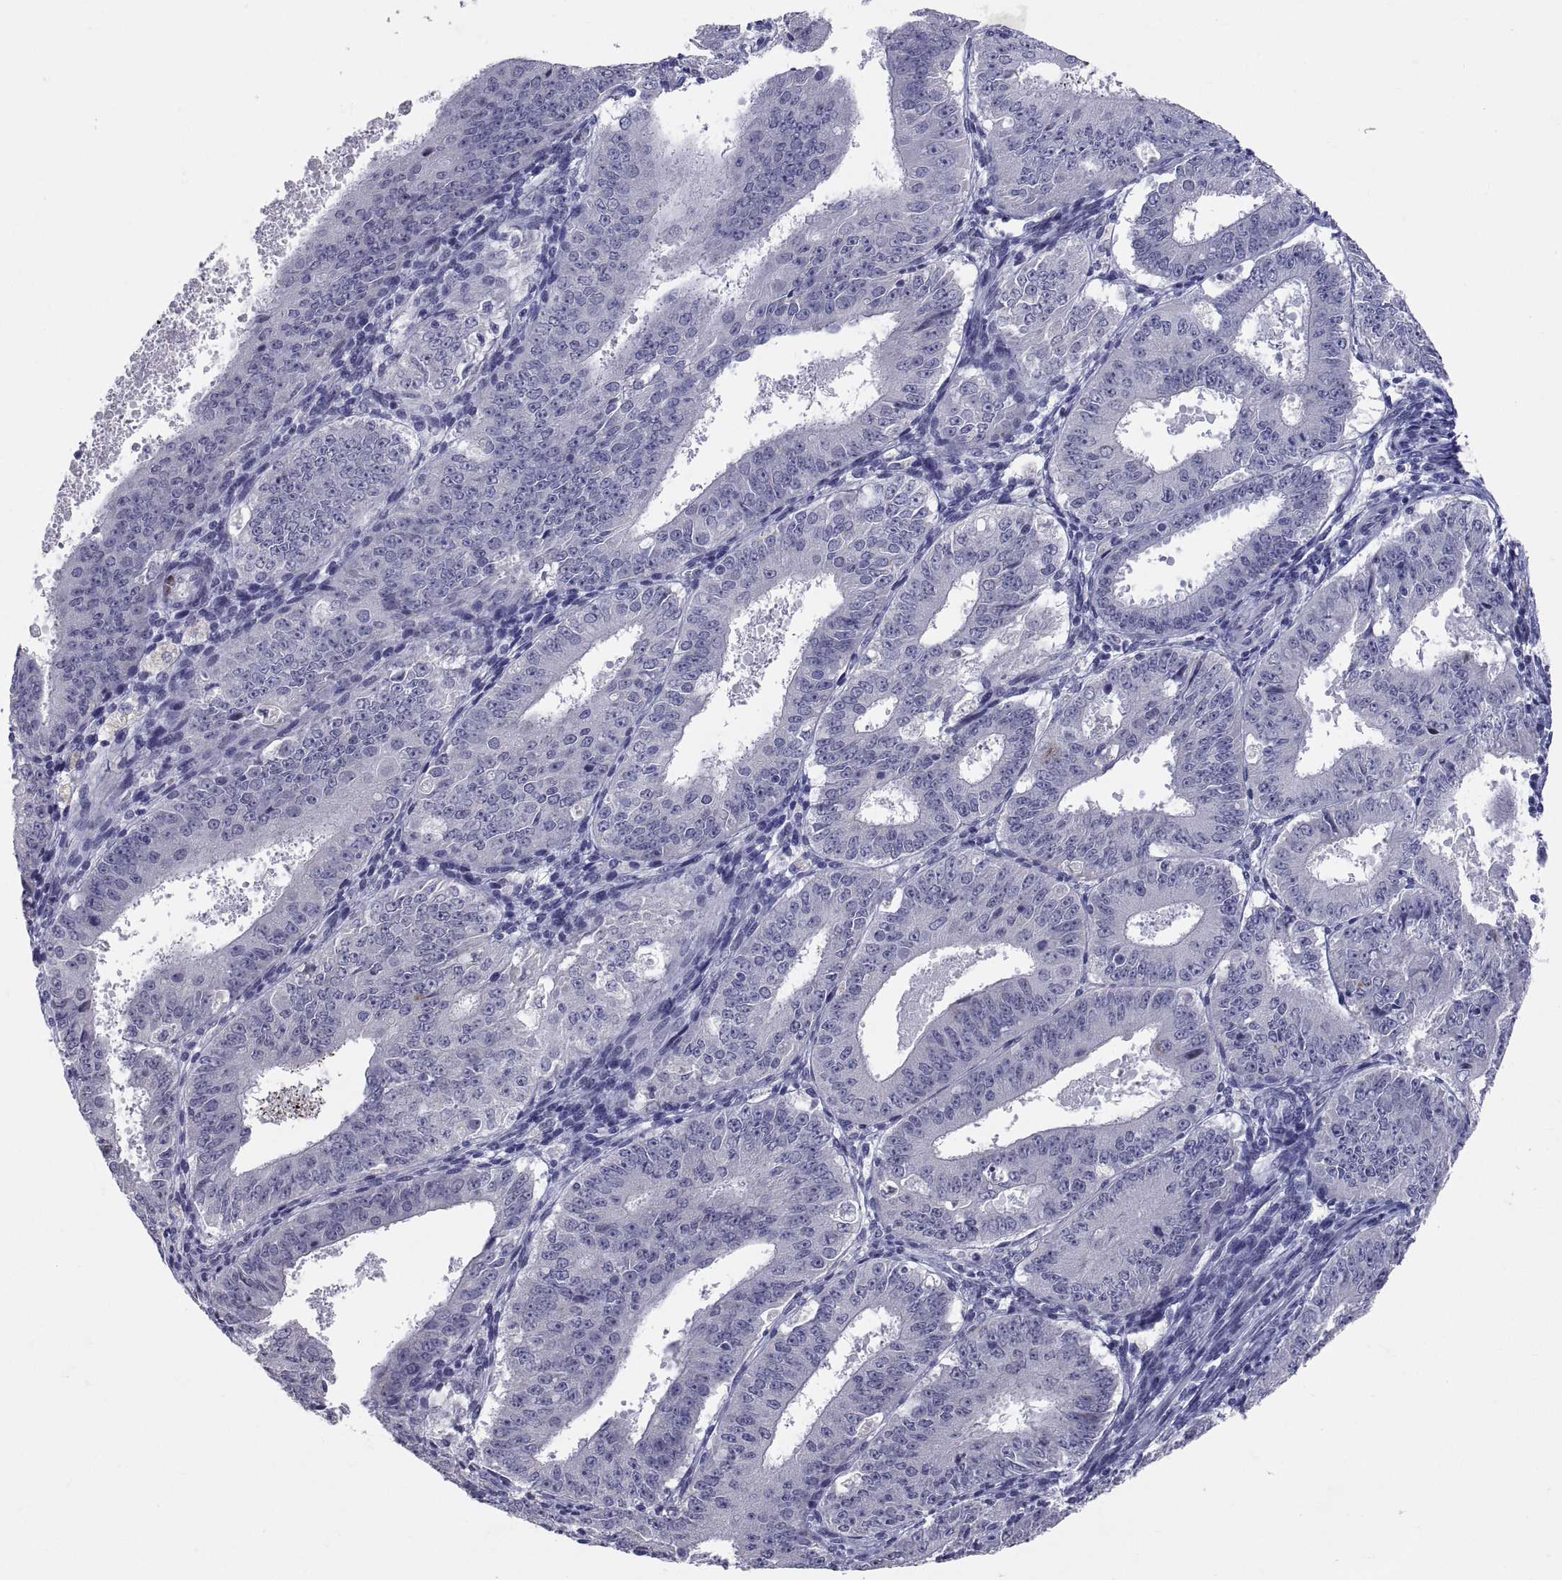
{"staining": {"intensity": "negative", "quantity": "none", "location": "none"}, "tissue": "ovarian cancer", "cell_type": "Tumor cells", "image_type": "cancer", "snomed": [{"axis": "morphology", "description": "Carcinoma, endometroid"}, {"axis": "topography", "description": "Ovary"}], "caption": "Ovarian cancer (endometroid carcinoma) was stained to show a protein in brown. There is no significant positivity in tumor cells. The staining was performed using DAB (3,3'-diaminobenzidine) to visualize the protein expression in brown, while the nuclei were stained in blue with hematoxylin (Magnification: 20x).", "gene": "PTN", "patient": {"sex": "female", "age": 42}}